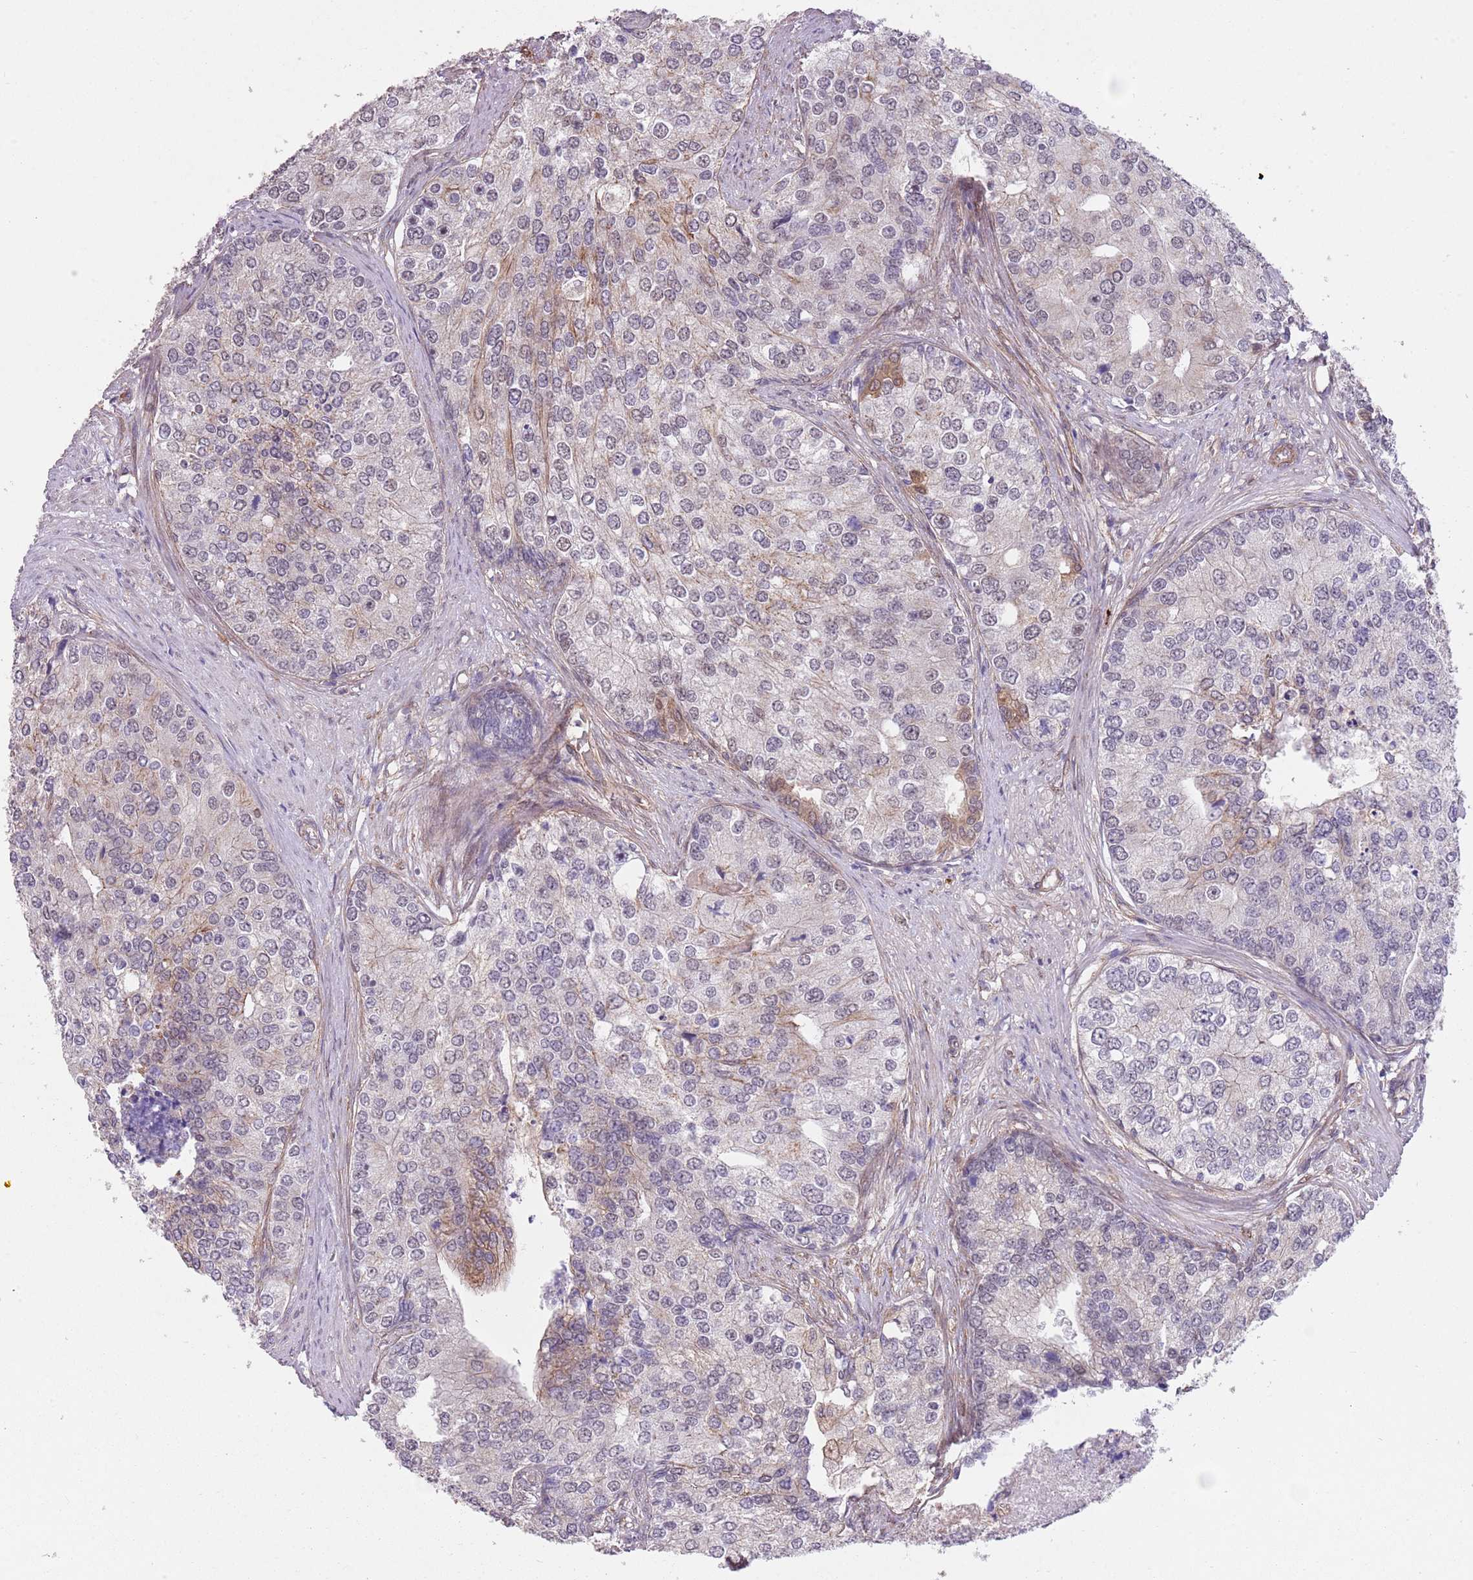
{"staining": {"intensity": "weak", "quantity": "<25%", "location": "cytoplasmic/membranous"}, "tissue": "prostate cancer", "cell_type": "Tumor cells", "image_type": "cancer", "snomed": [{"axis": "morphology", "description": "Adenocarcinoma, High grade"}, {"axis": "topography", "description": "Prostate"}], "caption": "An image of human adenocarcinoma (high-grade) (prostate) is negative for staining in tumor cells.", "gene": "CREBZF", "patient": {"sex": "male", "age": 62}}